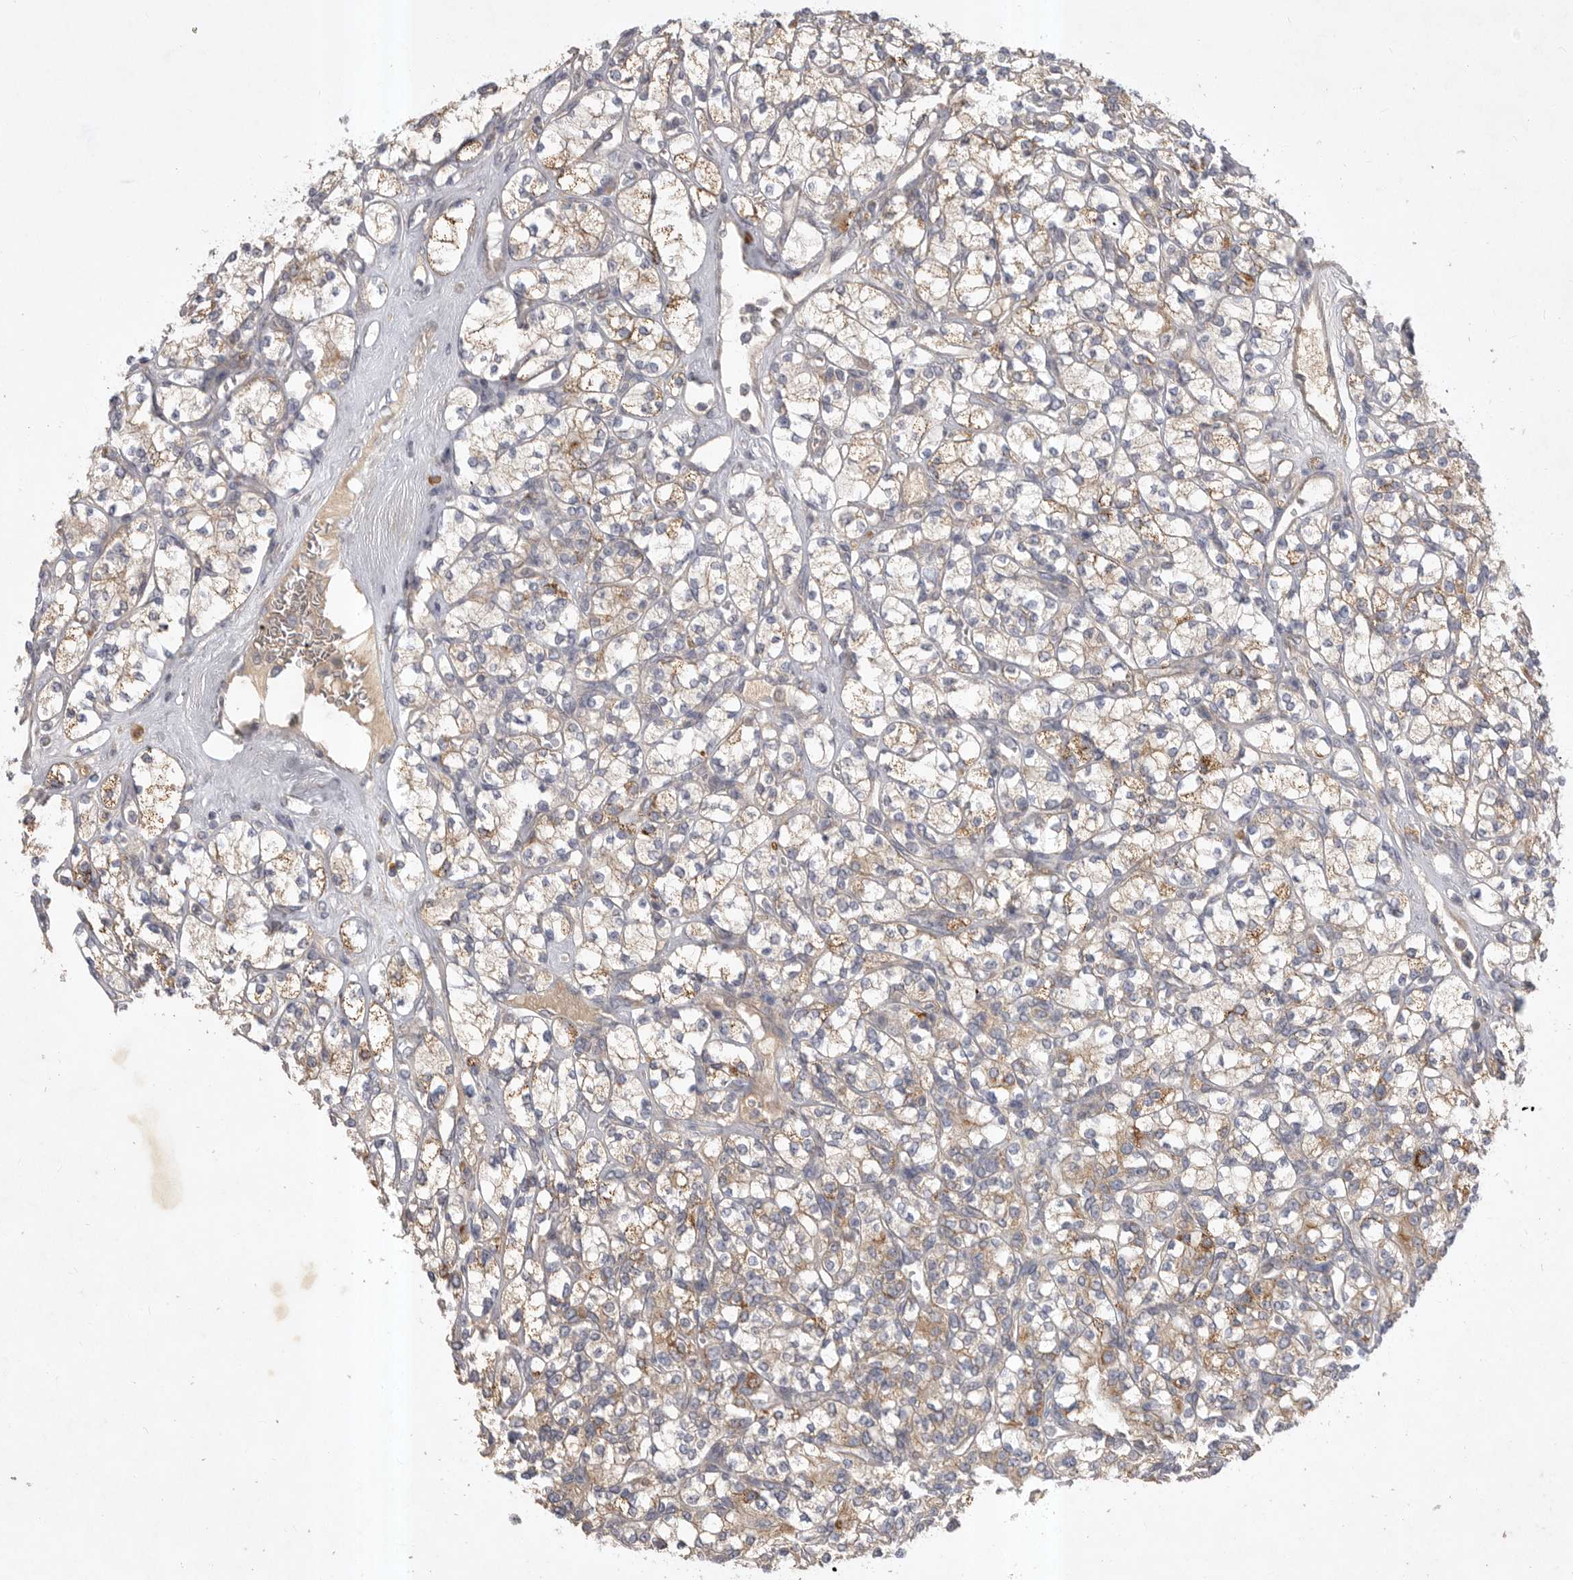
{"staining": {"intensity": "moderate", "quantity": "25%-75%", "location": "cytoplasmic/membranous"}, "tissue": "renal cancer", "cell_type": "Tumor cells", "image_type": "cancer", "snomed": [{"axis": "morphology", "description": "Adenocarcinoma, NOS"}, {"axis": "topography", "description": "Kidney"}], "caption": "Immunohistochemical staining of human renal cancer displays medium levels of moderate cytoplasmic/membranous protein staining in approximately 25%-75% of tumor cells.", "gene": "DHDDS", "patient": {"sex": "male", "age": 77}}